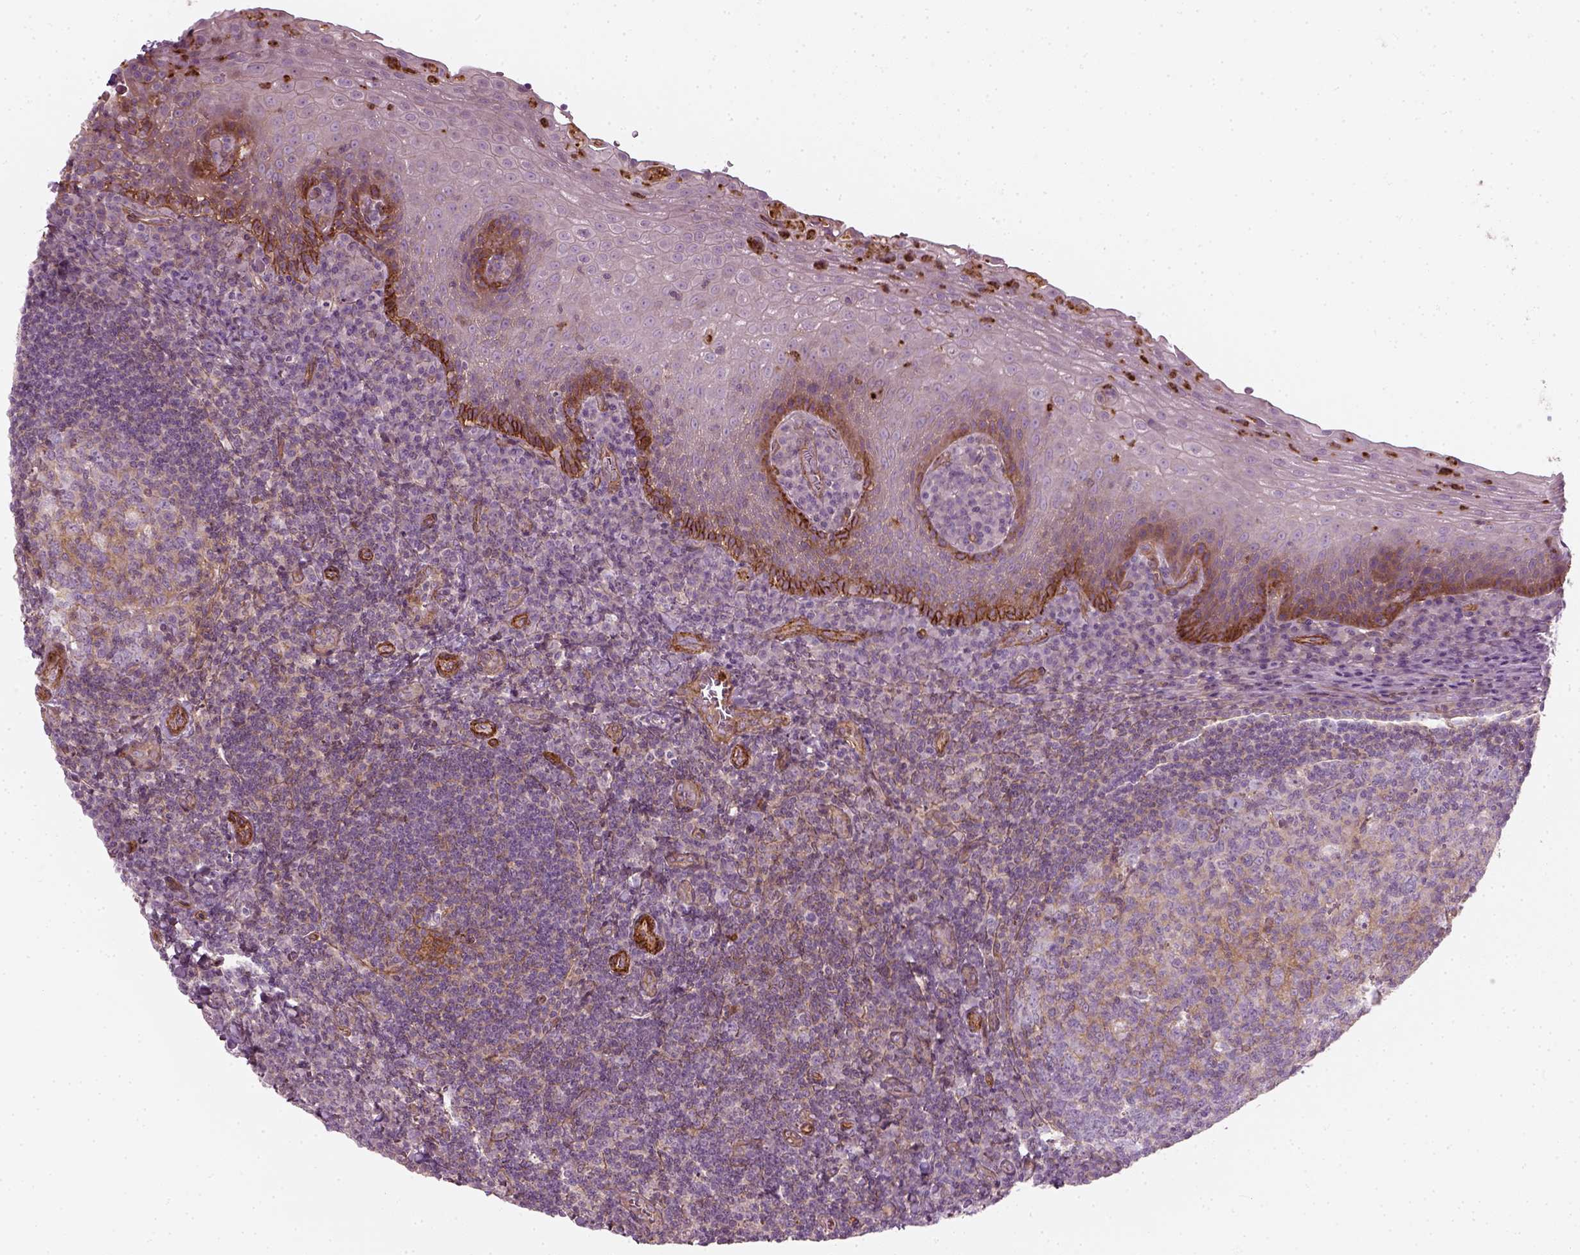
{"staining": {"intensity": "weak", "quantity": "25%-75%", "location": "cytoplasmic/membranous"}, "tissue": "tonsil", "cell_type": "Germinal center cells", "image_type": "normal", "snomed": [{"axis": "morphology", "description": "Normal tissue, NOS"}, {"axis": "morphology", "description": "Inflammation, NOS"}, {"axis": "topography", "description": "Tonsil"}], "caption": "A histopathology image of tonsil stained for a protein demonstrates weak cytoplasmic/membranous brown staining in germinal center cells. (DAB IHC, brown staining for protein, blue staining for nuclei).", "gene": "NPTN", "patient": {"sex": "female", "age": 31}}